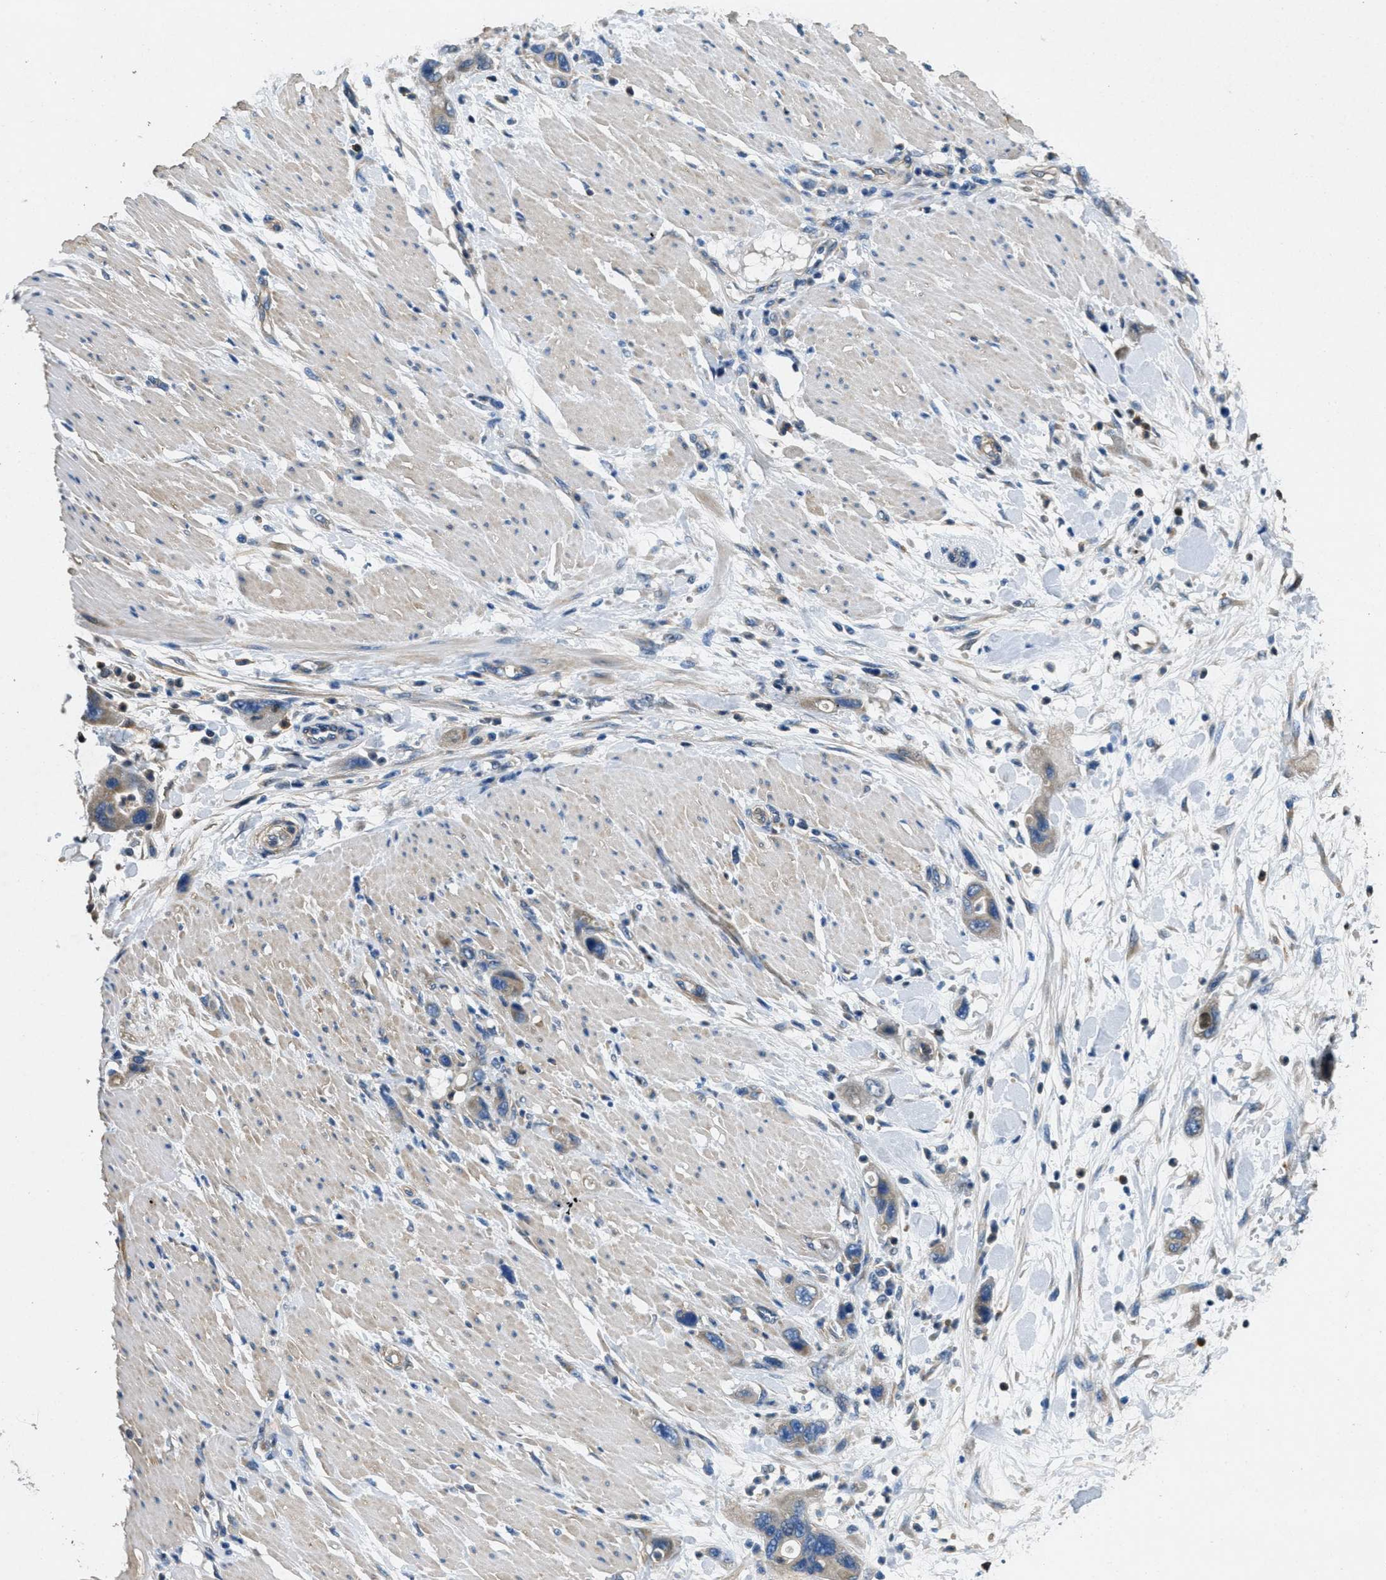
{"staining": {"intensity": "weak", "quantity": "<25%", "location": "cytoplasmic/membranous"}, "tissue": "pancreatic cancer", "cell_type": "Tumor cells", "image_type": "cancer", "snomed": [{"axis": "morphology", "description": "Normal tissue, NOS"}, {"axis": "morphology", "description": "Adenocarcinoma, NOS"}, {"axis": "topography", "description": "Pancreas"}], "caption": "An image of human pancreatic adenocarcinoma is negative for staining in tumor cells. (IHC, brightfield microscopy, high magnification).", "gene": "TOMM70", "patient": {"sex": "female", "age": 71}}